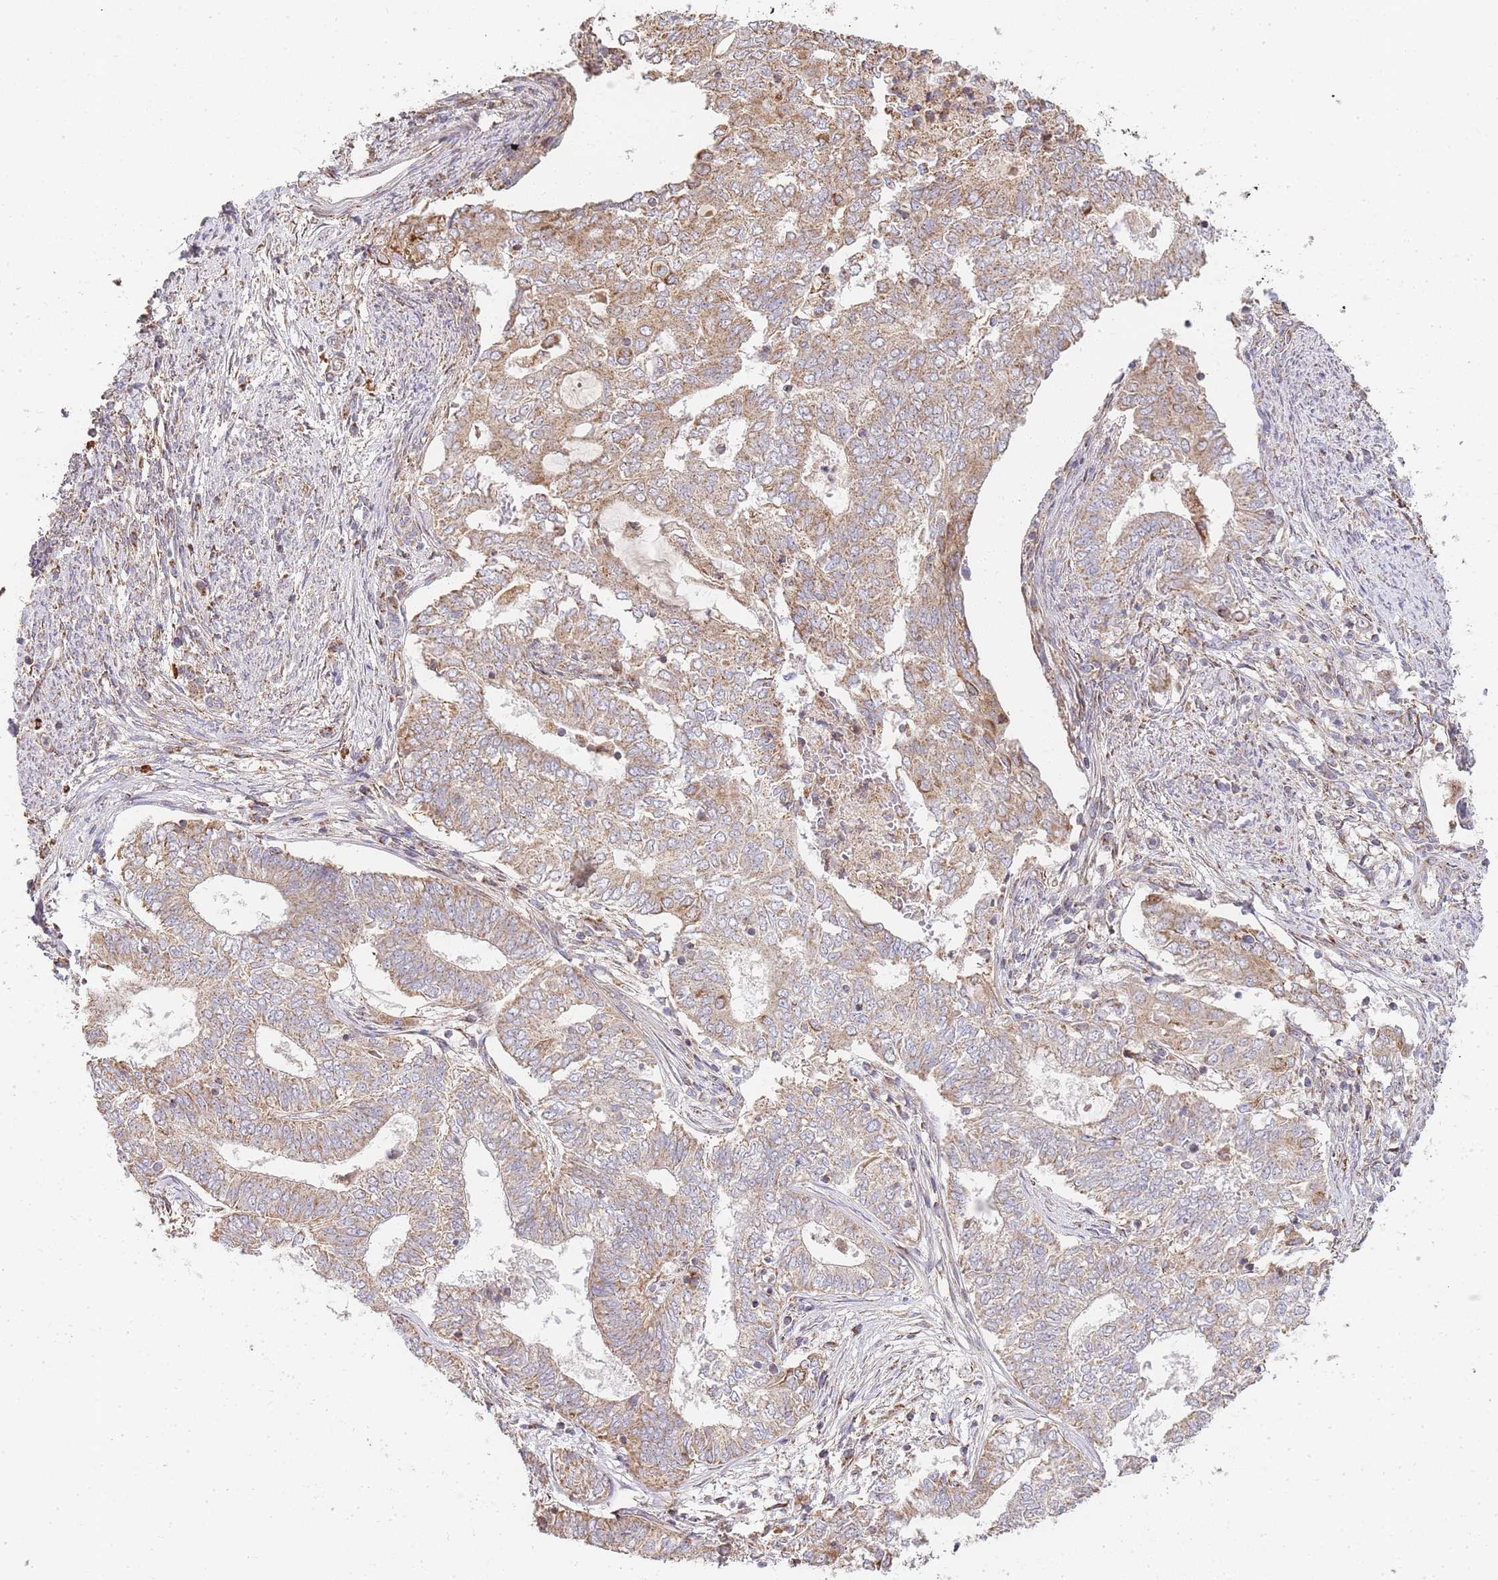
{"staining": {"intensity": "moderate", "quantity": "25%-75%", "location": "cytoplasmic/membranous"}, "tissue": "endometrial cancer", "cell_type": "Tumor cells", "image_type": "cancer", "snomed": [{"axis": "morphology", "description": "Adenocarcinoma, NOS"}, {"axis": "topography", "description": "Endometrium"}], "caption": "DAB immunohistochemical staining of human endometrial cancer reveals moderate cytoplasmic/membranous protein staining in about 25%-75% of tumor cells. The protein is stained brown, and the nuclei are stained in blue (DAB IHC with brightfield microscopy, high magnification).", "gene": "ADCY9", "patient": {"sex": "female", "age": 62}}